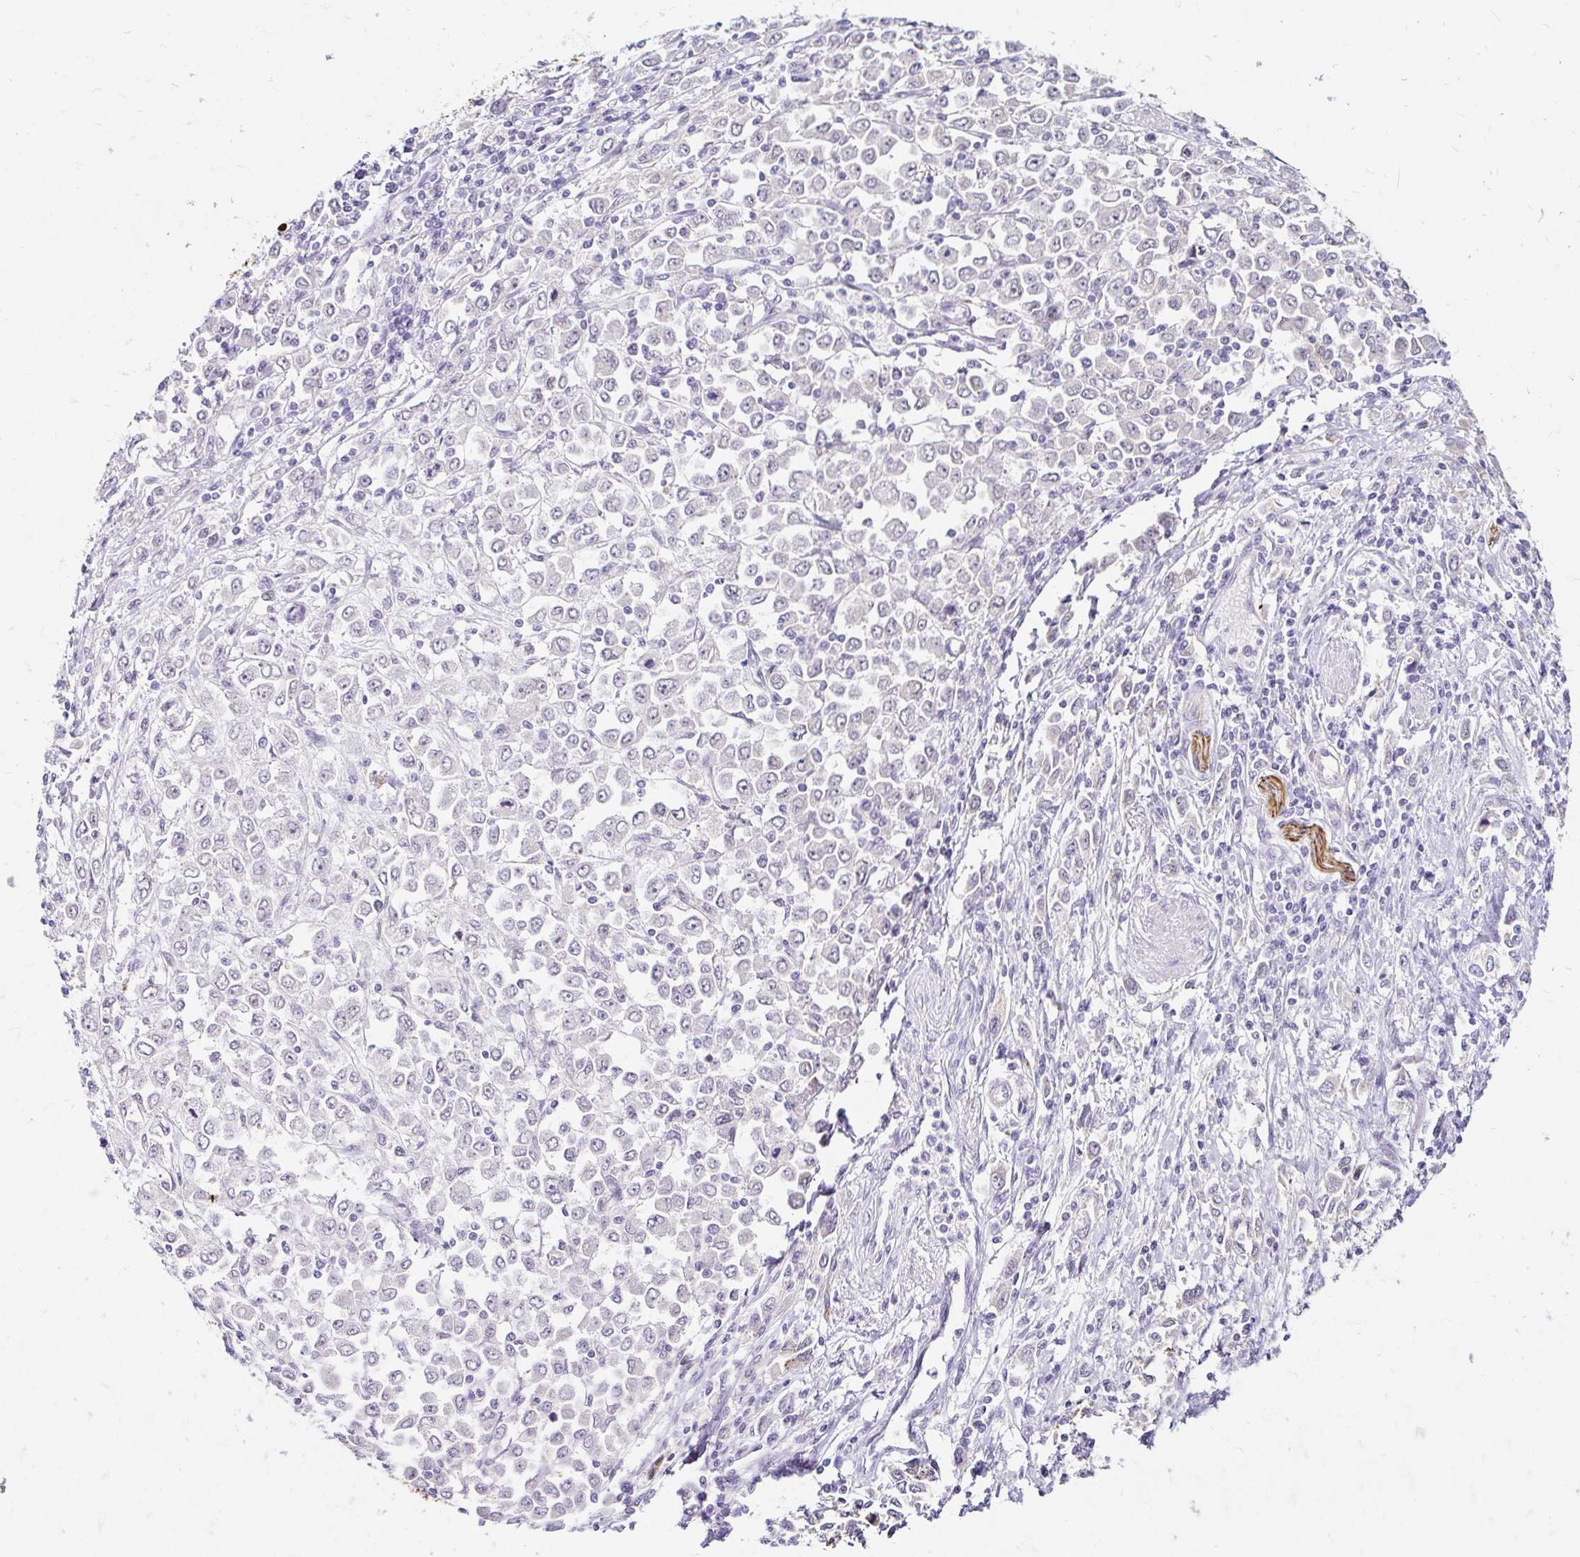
{"staining": {"intensity": "negative", "quantity": "none", "location": "none"}, "tissue": "stomach cancer", "cell_type": "Tumor cells", "image_type": "cancer", "snomed": [{"axis": "morphology", "description": "Adenocarcinoma, NOS"}, {"axis": "topography", "description": "Stomach, upper"}], "caption": "An immunohistochemistry histopathology image of stomach adenocarcinoma is shown. There is no staining in tumor cells of stomach adenocarcinoma.", "gene": "GUCY1A1", "patient": {"sex": "male", "age": 70}}